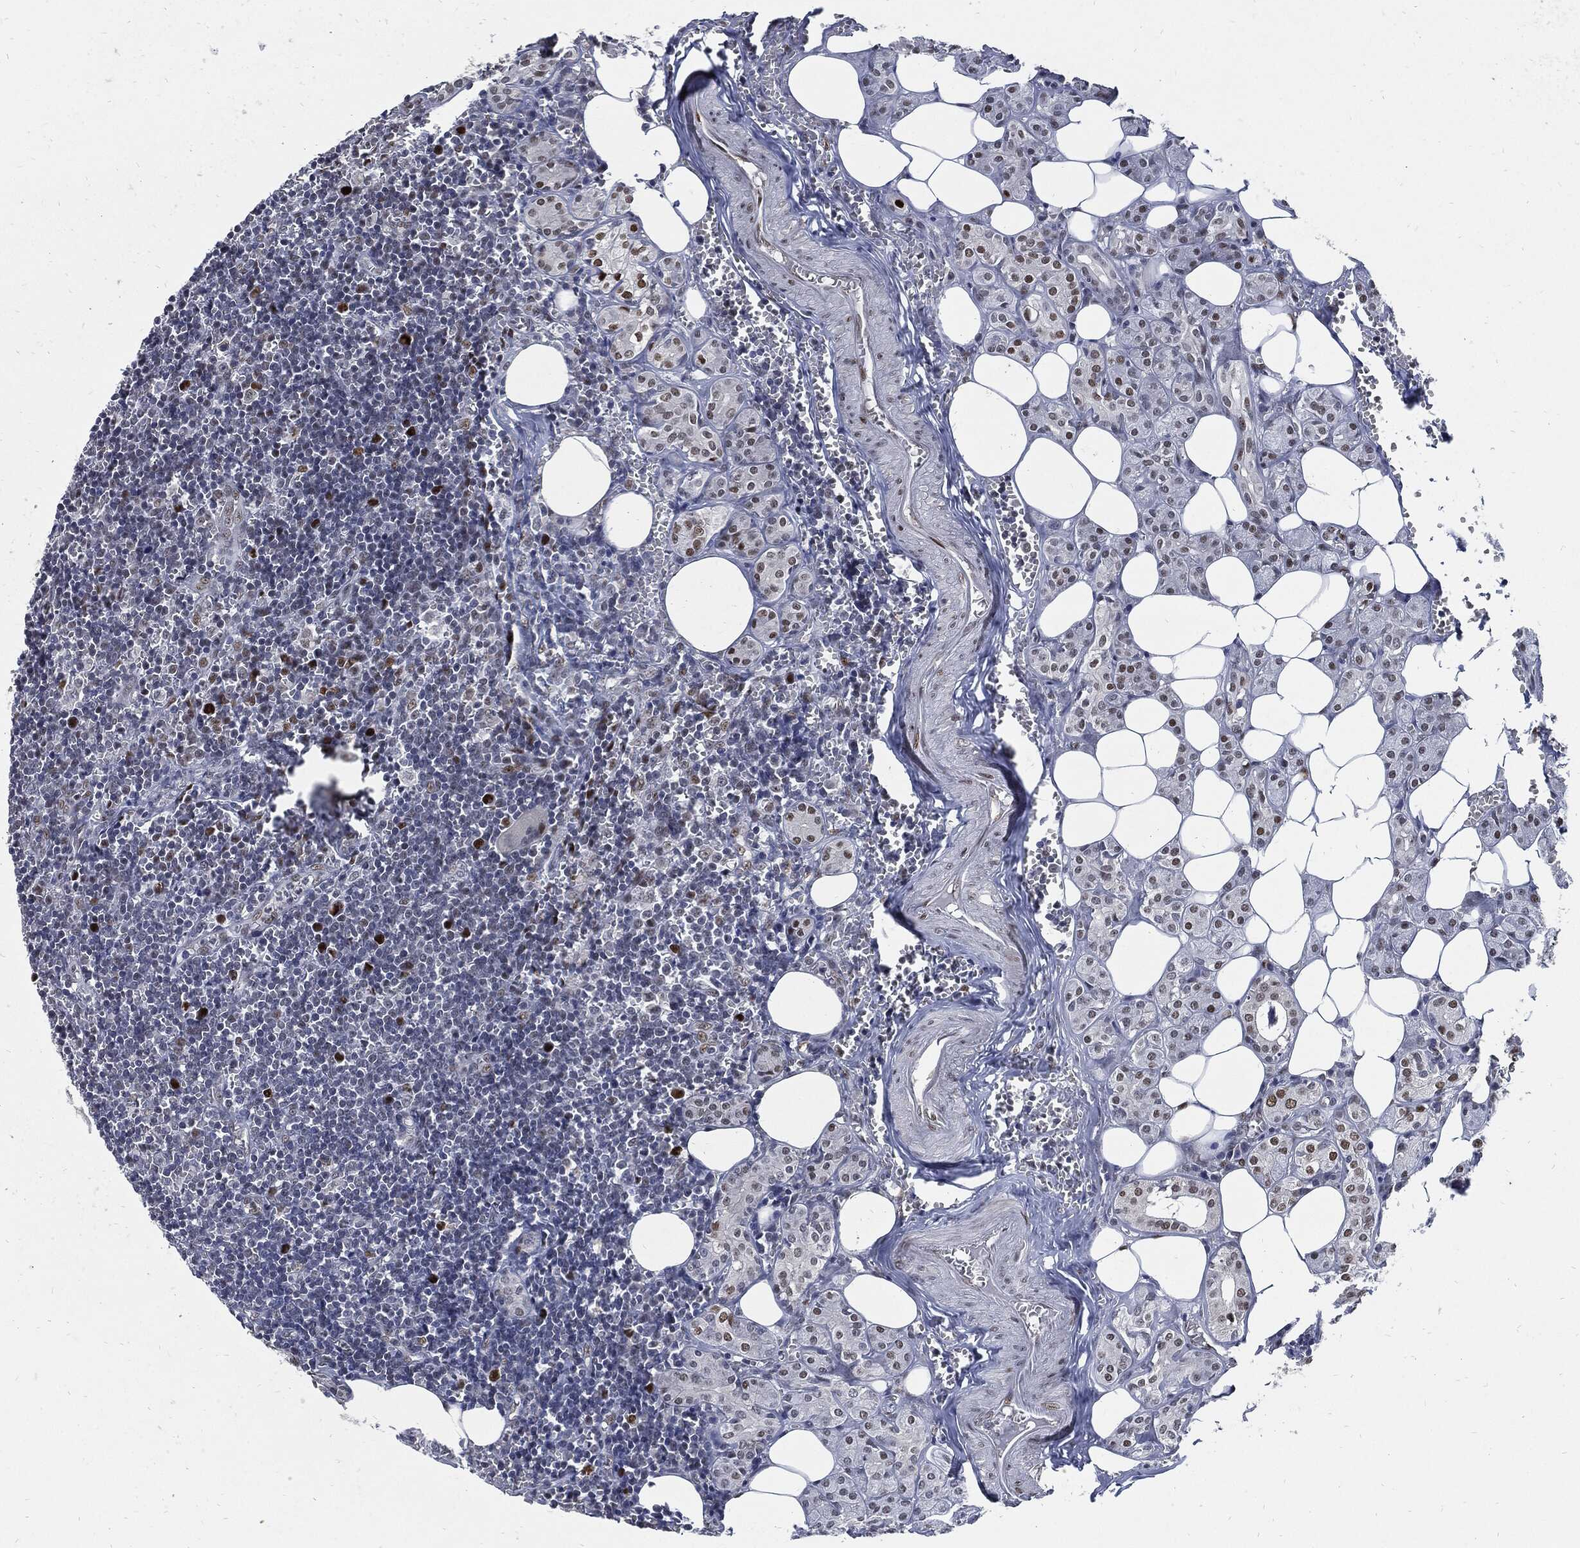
{"staining": {"intensity": "strong", "quantity": "<25%", "location": "nuclear"}, "tissue": "lymph node", "cell_type": "Germinal center cells", "image_type": "normal", "snomed": [{"axis": "morphology", "description": "Normal tissue, NOS"}, {"axis": "topography", "description": "Lymph node"}, {"axis": "topography", "description": "Salivary gland"}], "caption": "Strong nuclear protein expression is appreciated in about <25% of germinal center cells in lymph node. Immunohistochemistry (ihc) stains the protein of interest in brown and the nuclei are stained blue.", "gene": "NBN", "patient": {"sex": "male", "age": 78}}